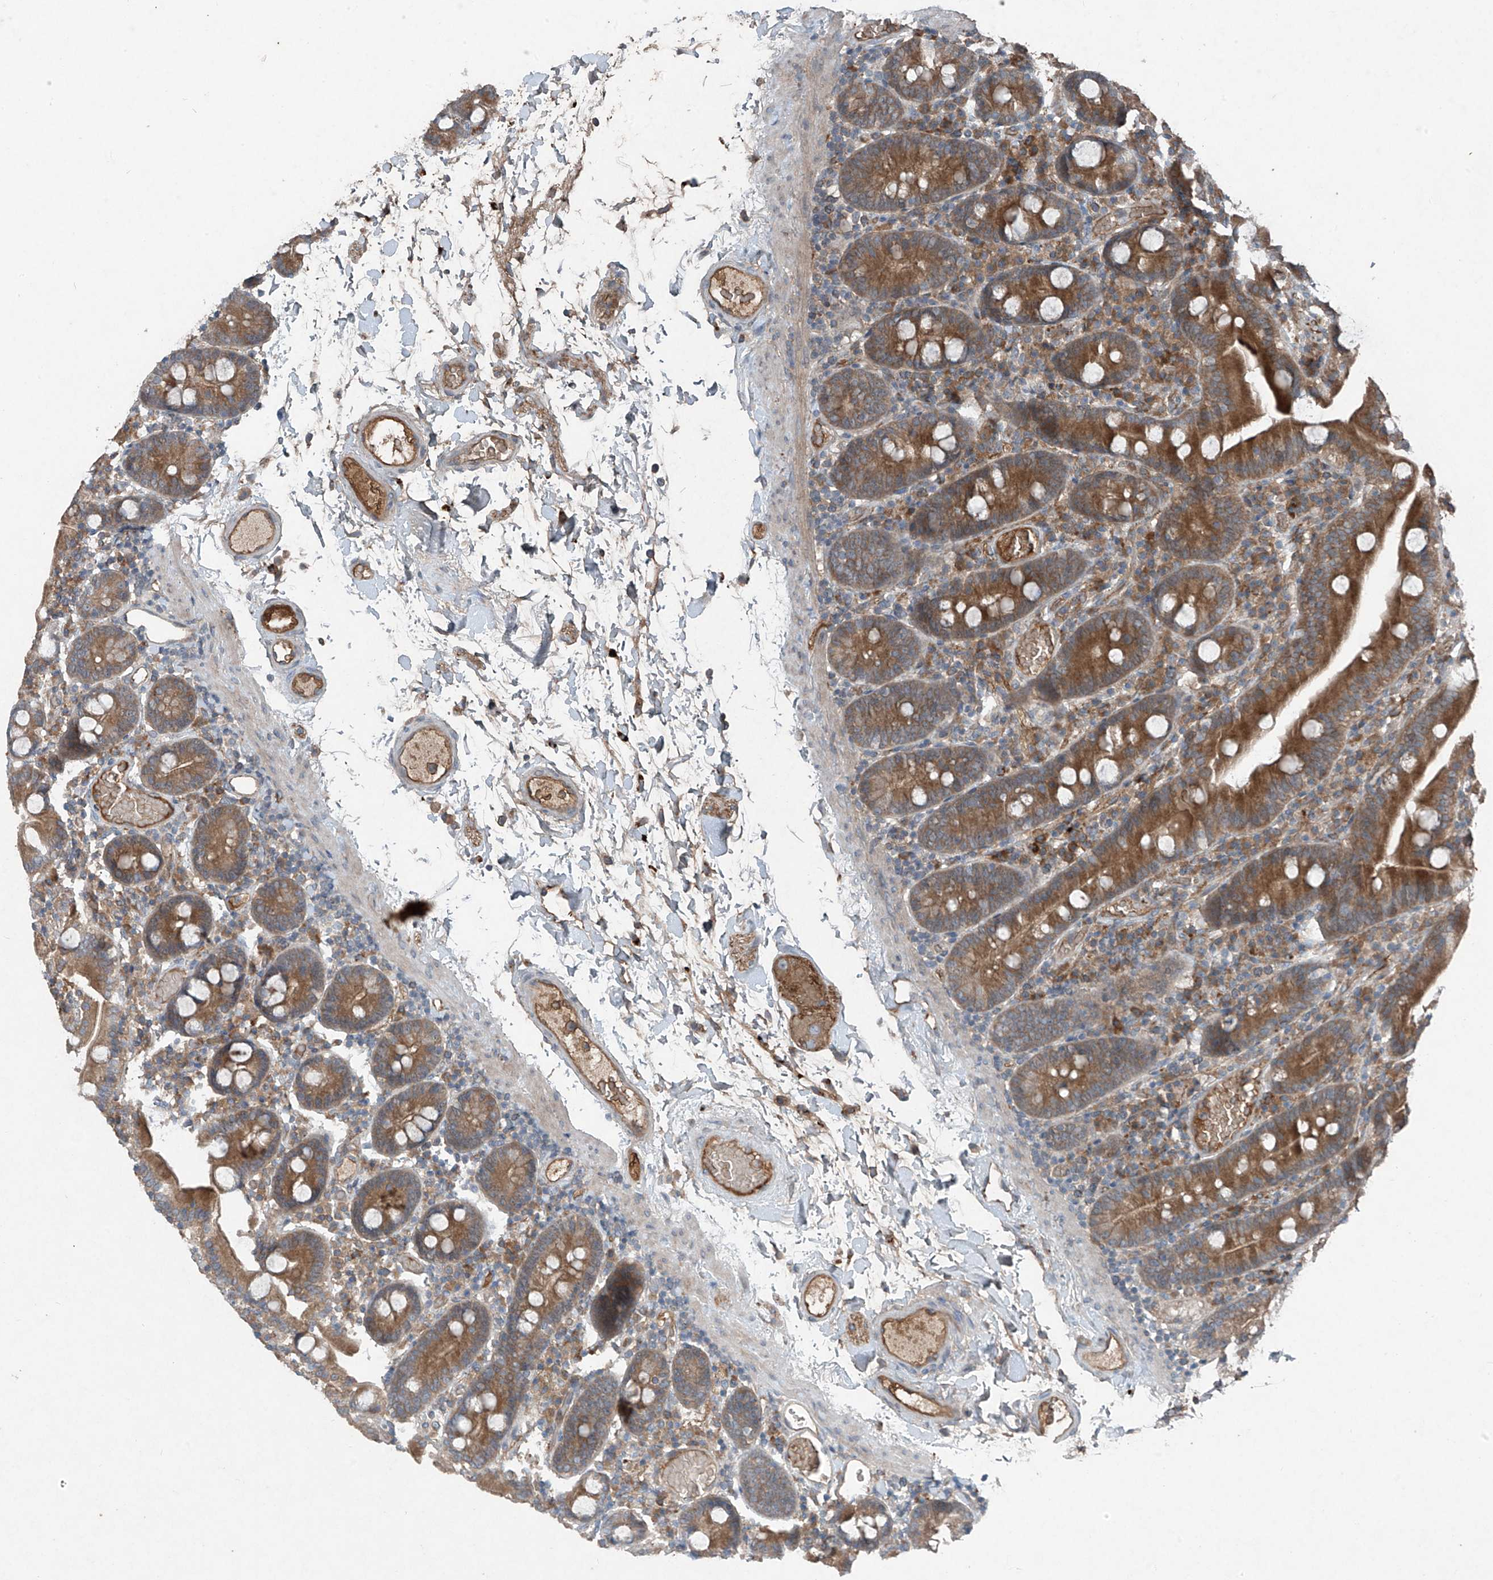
{"staining": {"intensity": "moderate", "quantity": ">75%", "location": "cytoplasmic/membranous"}, "tissue": "duodenum", "cell_type": "Glandular cells", "image_type": "normal", "snomed": [{"axis": "morphology", "description": "Normal tissue, NOS"}, {"axis": "topography", "description": "Duodenum"}], "caption": "Protein staining by immunohistochemistry (IHC) displays moderate cytoplasmic/membranous staining in about >75% of glandular cells in benign duodenum.", "gene": "FOXRED2", "patient": {"sex": "male", "age": 55}}